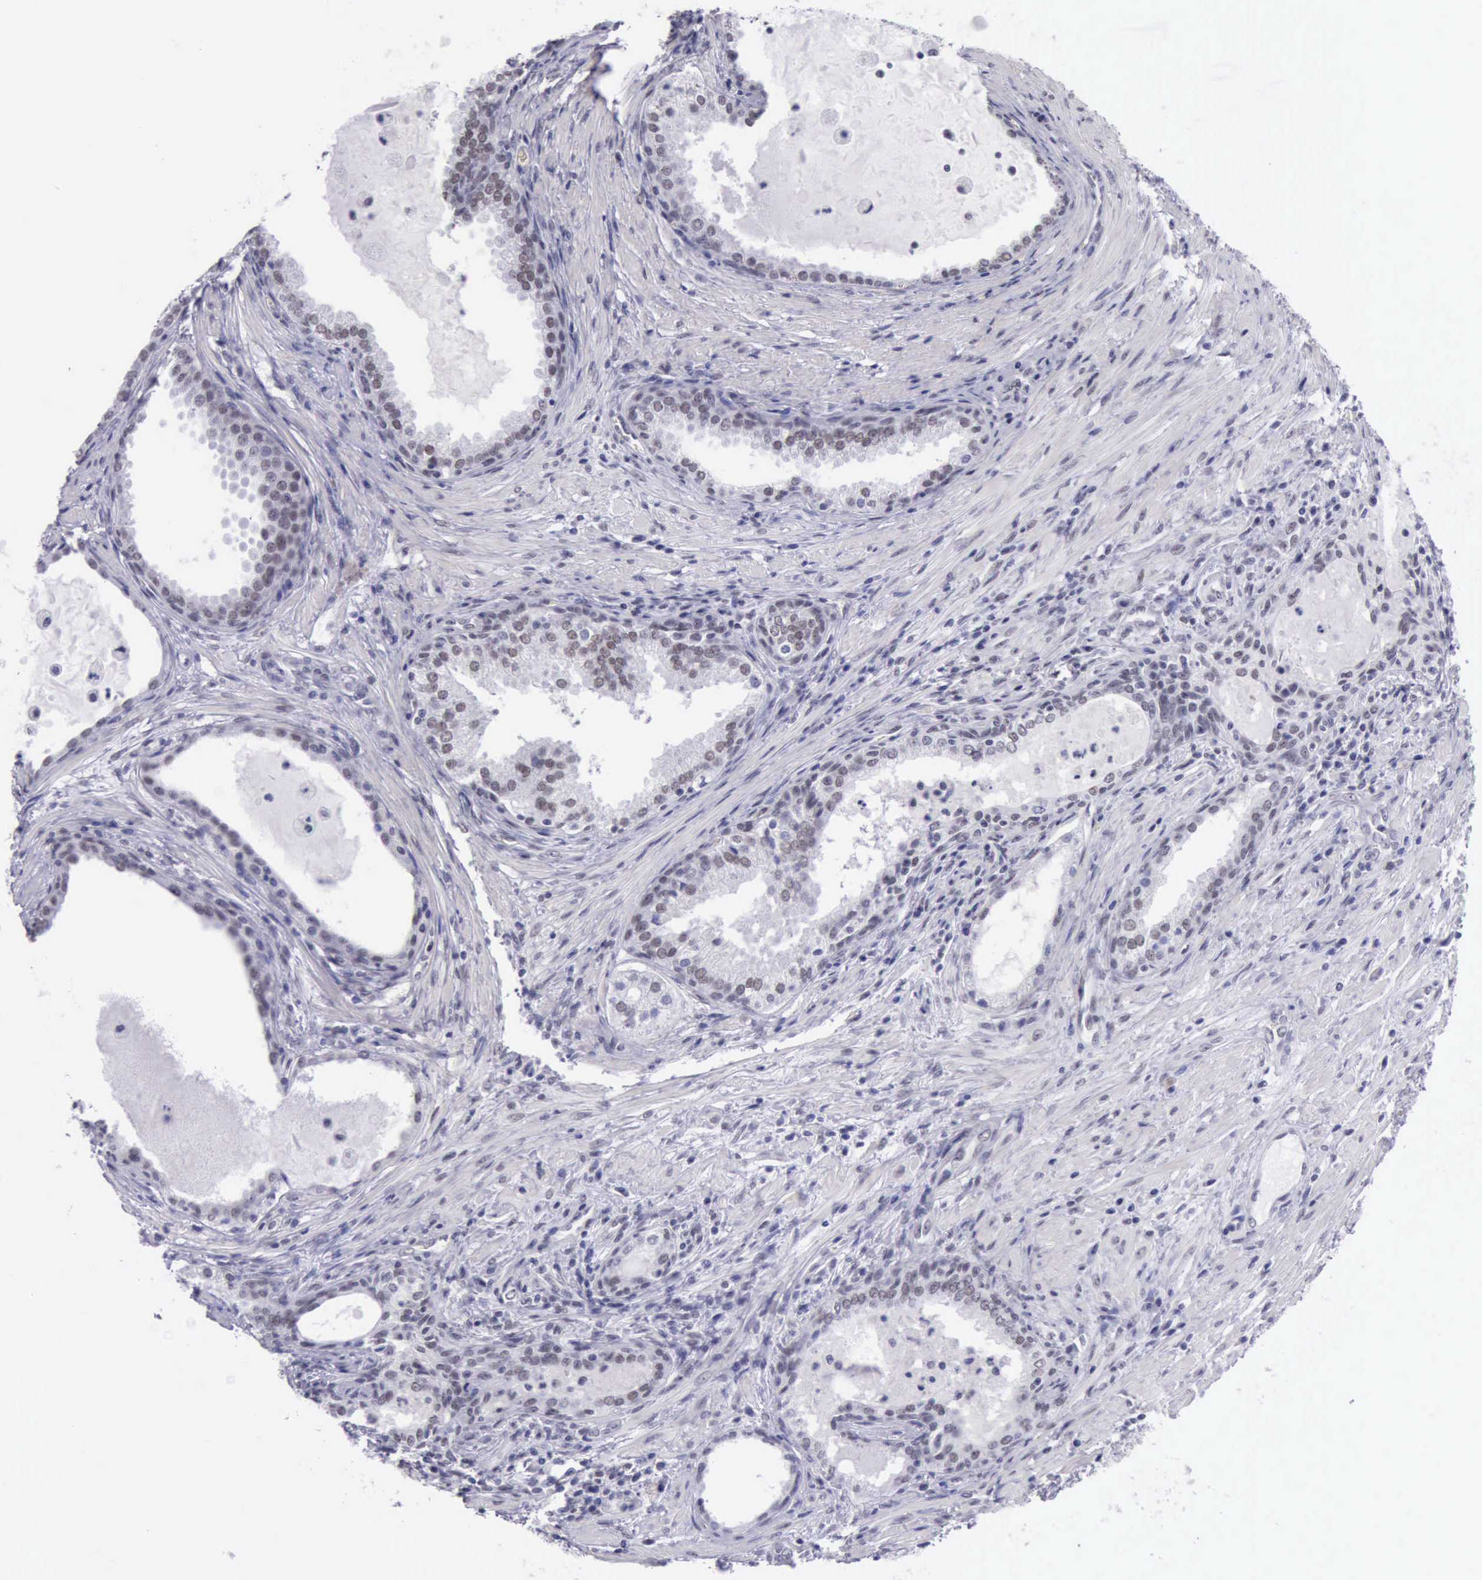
{"staining": {"intensity": "weak", "quantity": "25%-75%", "location": "nuclear"}, "tissue": "prostate cancer", "cell_type": "Tumor cells", "image_type": "cancer", "snomed": [{"axis": "morphology", "description": "Adenocarcinoma, Medium grade"}, {"axis": "topography", "description": "Prostate"}], "caption": "High-power microscopy captured an IHC micrograph of adenocarcinoma (medium-grade) (prostate), revealing weak nuclear staining in approximately 25%-75% of tumor cells.", "gene": "EP300", "patient": {"sex": "male", "age": 70}}